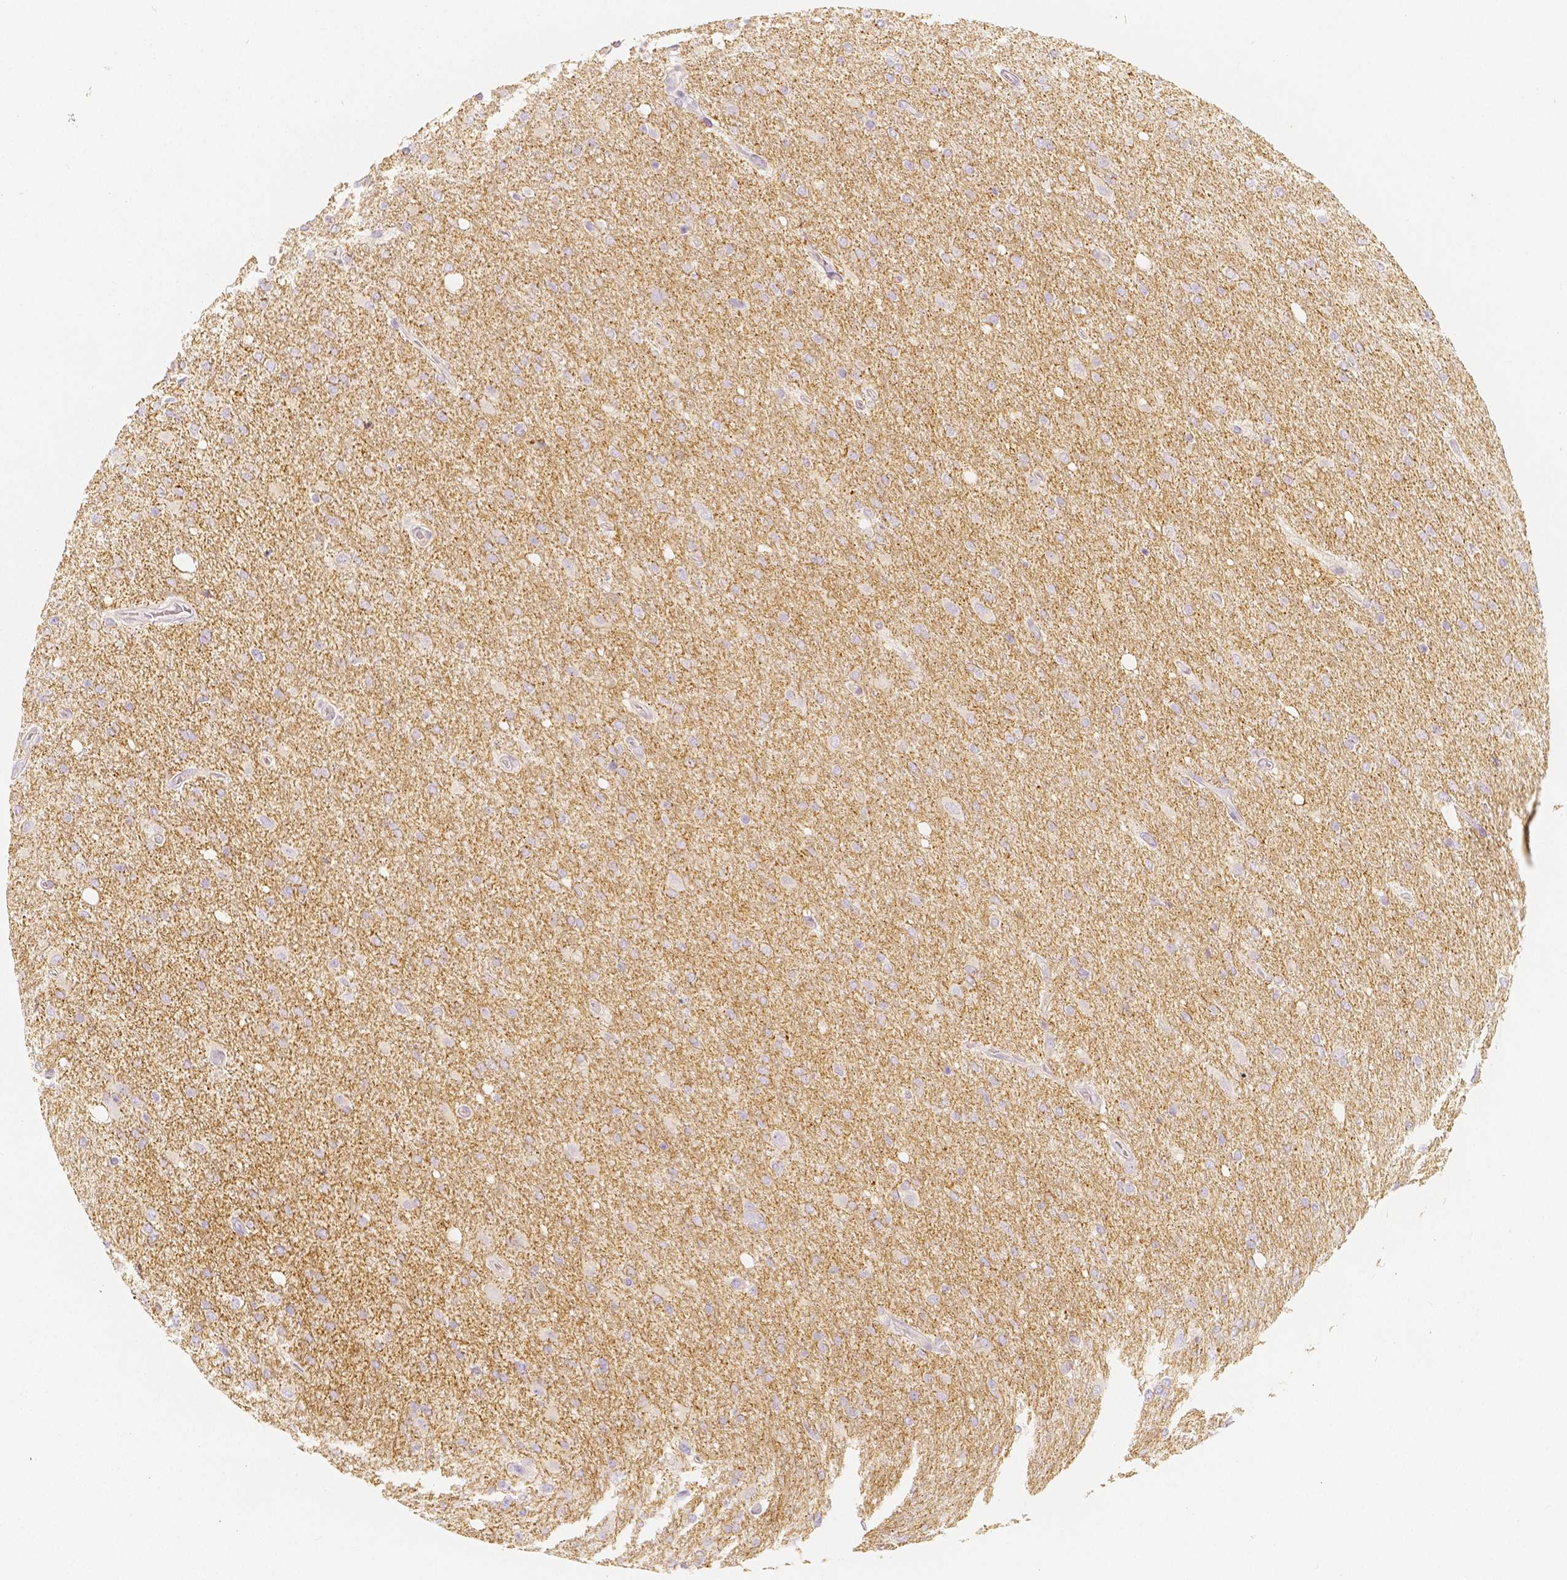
{"staining": {"intensity": "negative", "quantity": "none", "location": "none"}, "tissue": "glioma", "cell_type": "Tumor cells", "image_type": "cancer", "snomed": [{"axis": "morphology", "description": "Glioma, malignant, High grade"}, {"axis": "topography", "description": "Cerebral cortex"}], "caption": "Image shows no protein expression in tumor cells of malignant high-grade glioma tissue.", "gene": "BATF", "patient": {"sex": "male", "age": 70}}